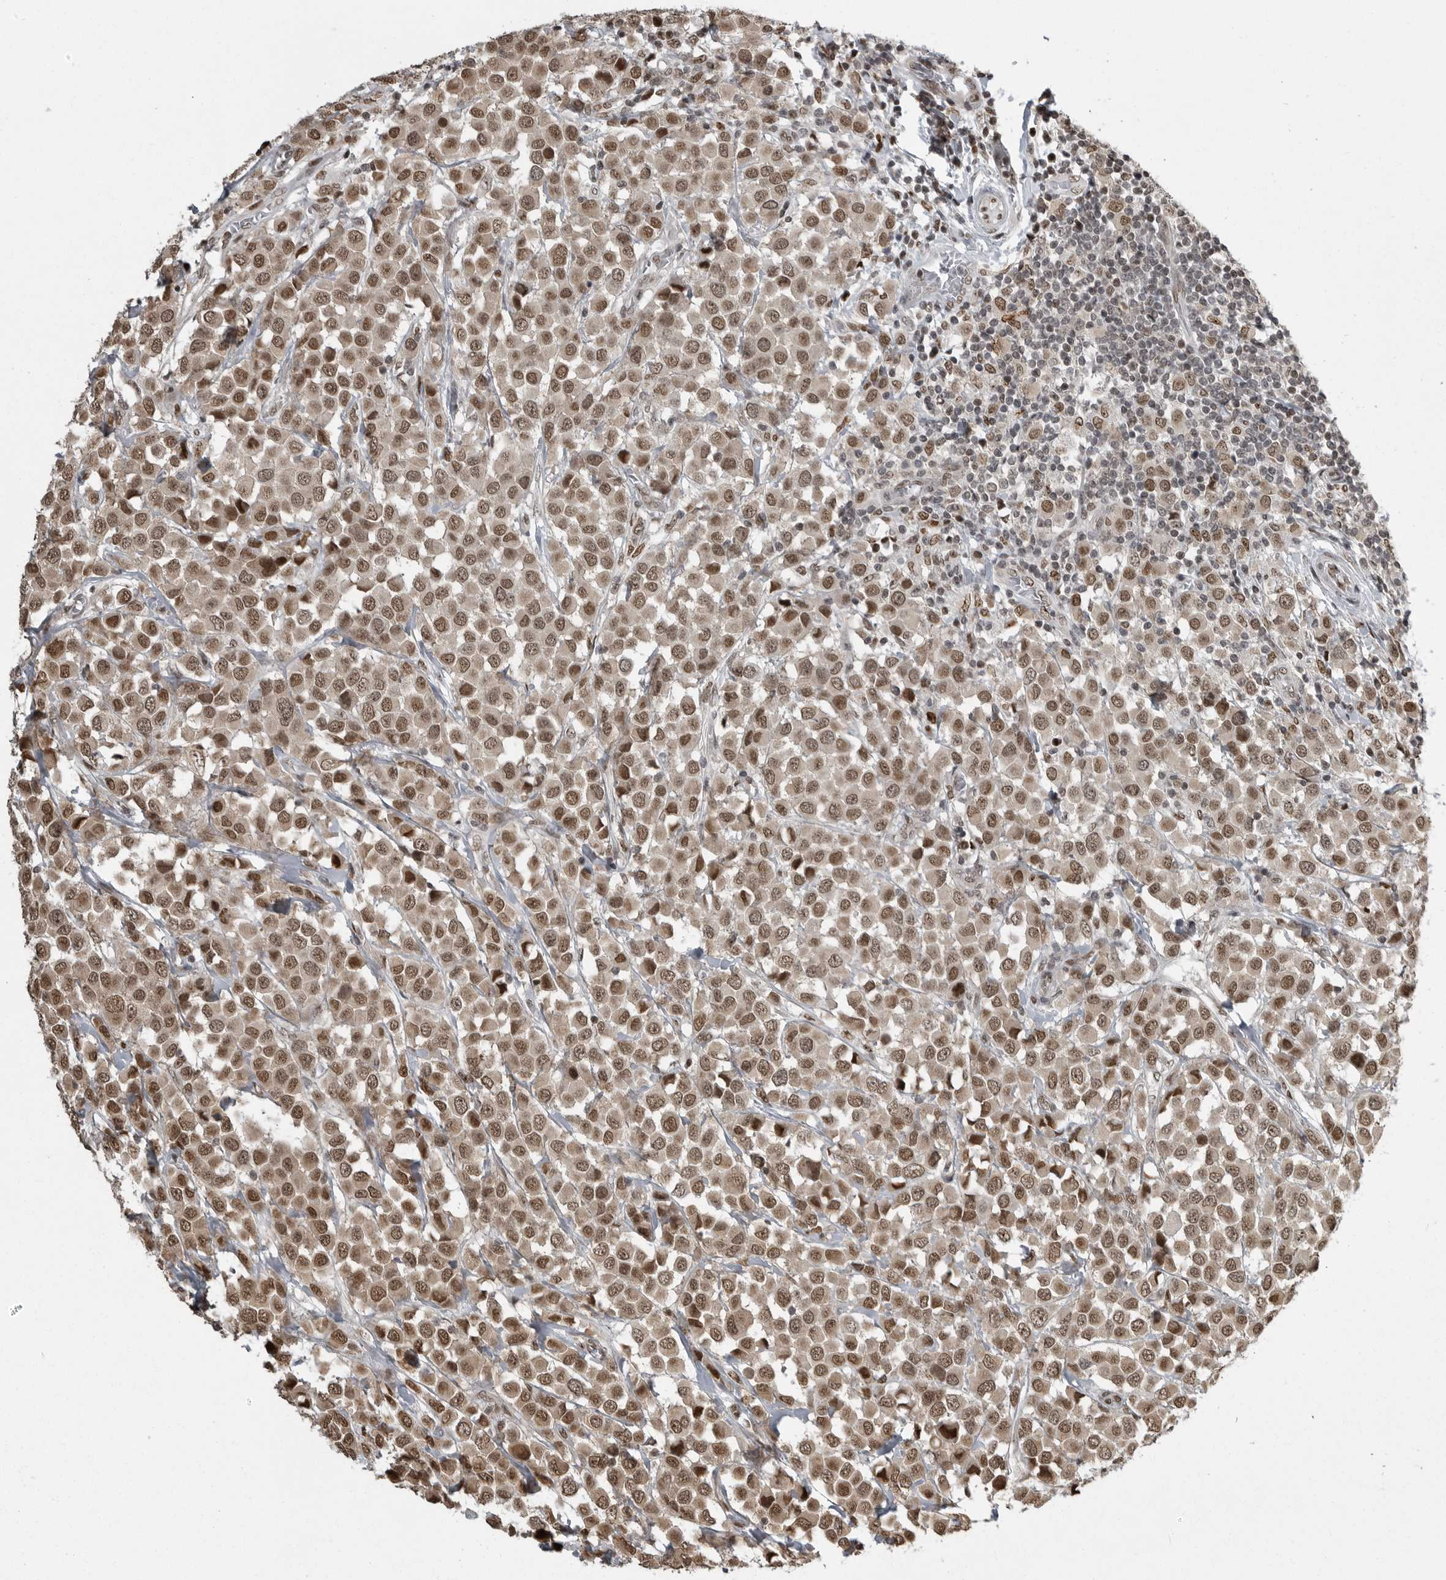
{"staining": {"intensity": "moderate", "quantity": ">75%", "location": "cytoplasmic/membranous,nuclear"}, "tissue": "breast cancer", "cell_type": "Tumor cells", "image_type": "cancer", "snomed": [{"axis": "morphology", "description": "Duct carcinoma"}, {"axis": "topography", "description": "Breast"}], "caption": "Brown immunohistochemical staining in breast cancer reveals moderate cytoplasmic/membranous and nuclear expression in approximately >75% of tumor cells.", "gene": "YAF2", "patient": {"sex": "female", "age": 61}}